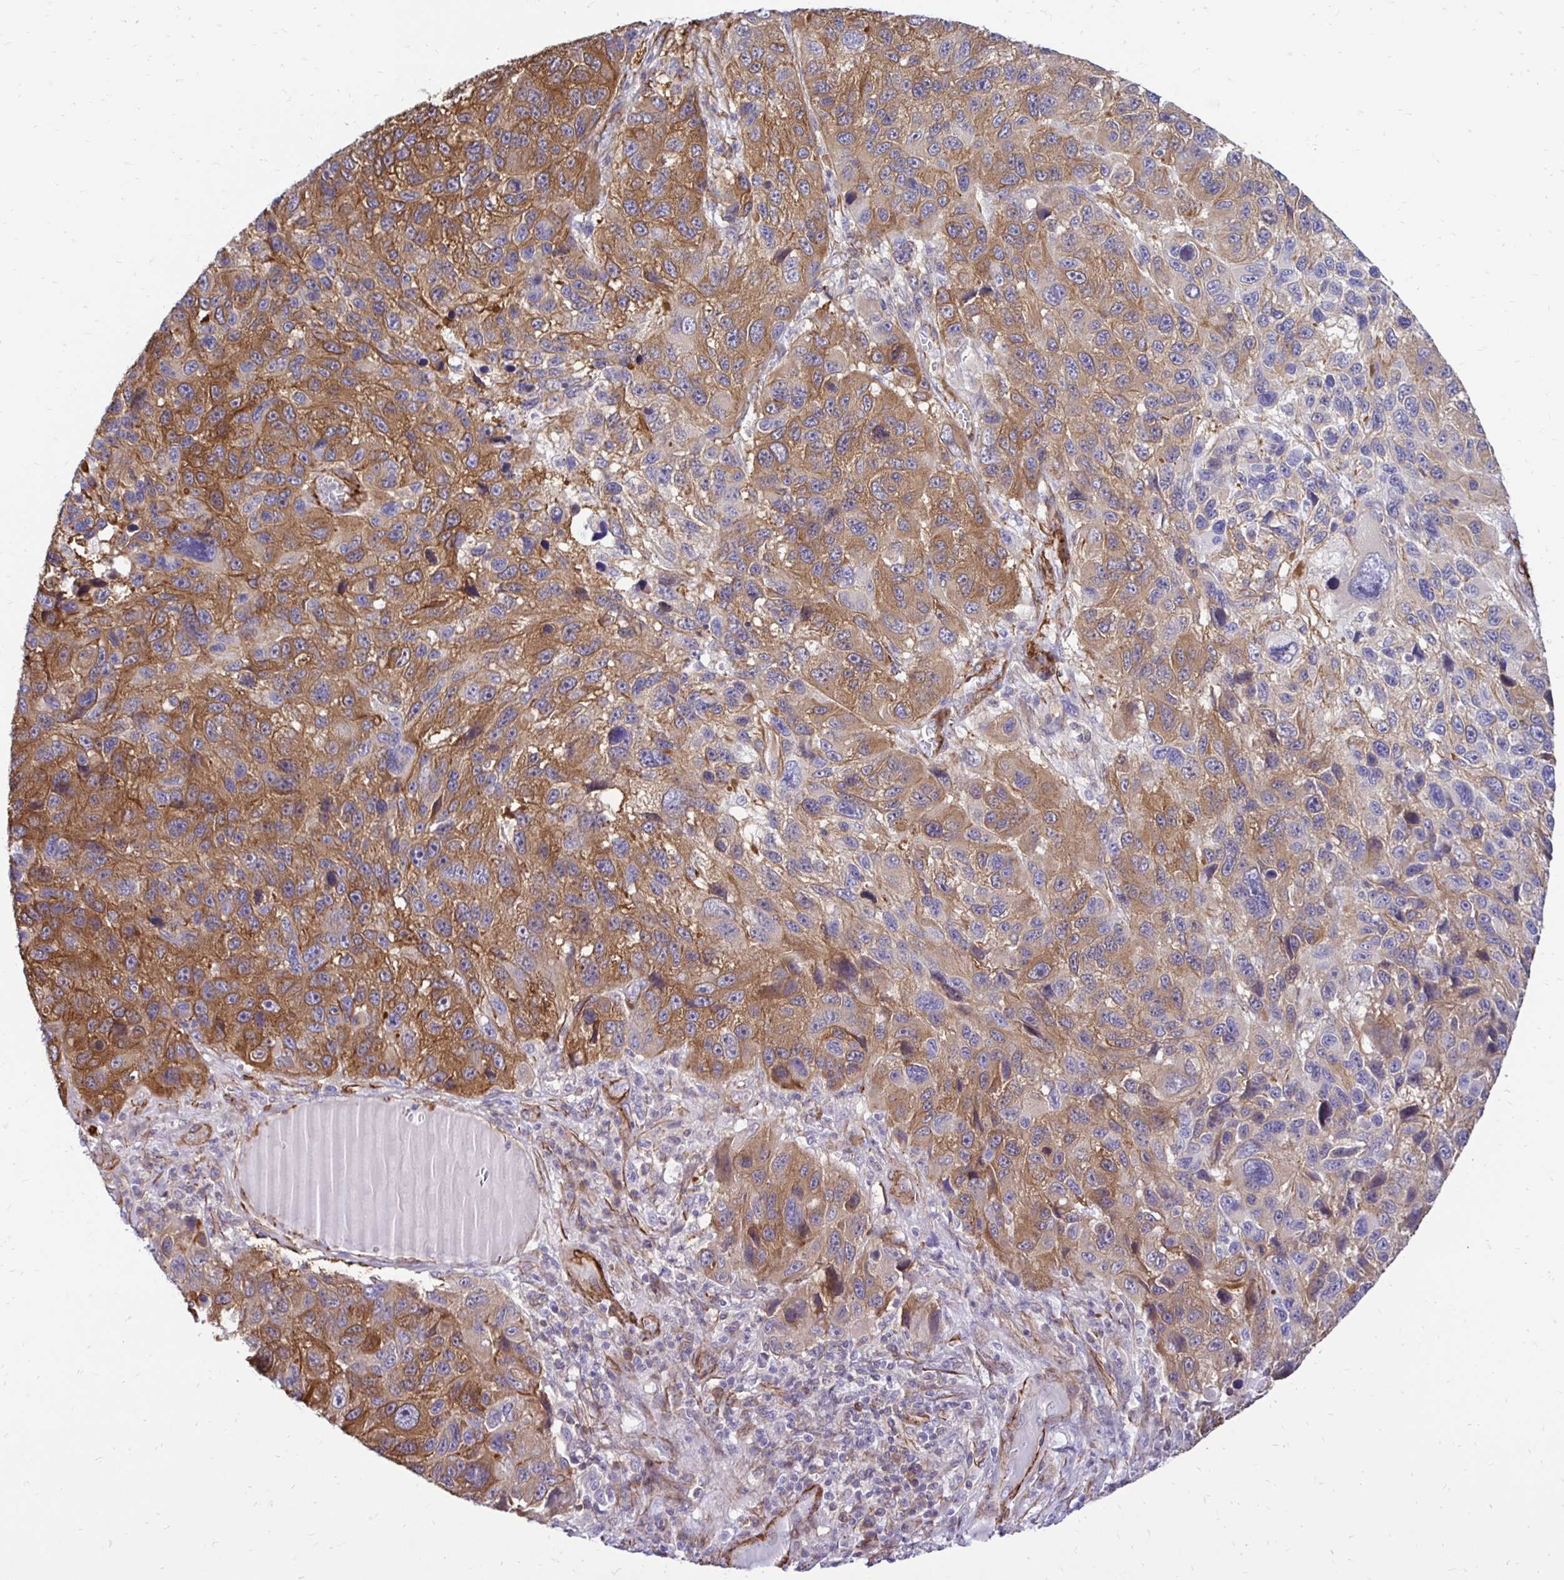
{"staining": {"intensity": "moderate", "quantity": ">75%", "location": "cytoplasmic/membranous"}, "tissue": "melanoma", "cell_type": "Tumor cells", "image_type": "cancer", "snomed": [{"axis": "morphology", "description": "Malignant melanoma, NOS"}, {"axis": "topography", "description": "Skin"}], "caption": "Immunohistochemical staining of malignant melanoma reveals moderate cytoplasmic/membranous protein expression in about >75% of tumor cells.", "gene": "CTPS1", "patient": {"sex": "male", "age": 53}}